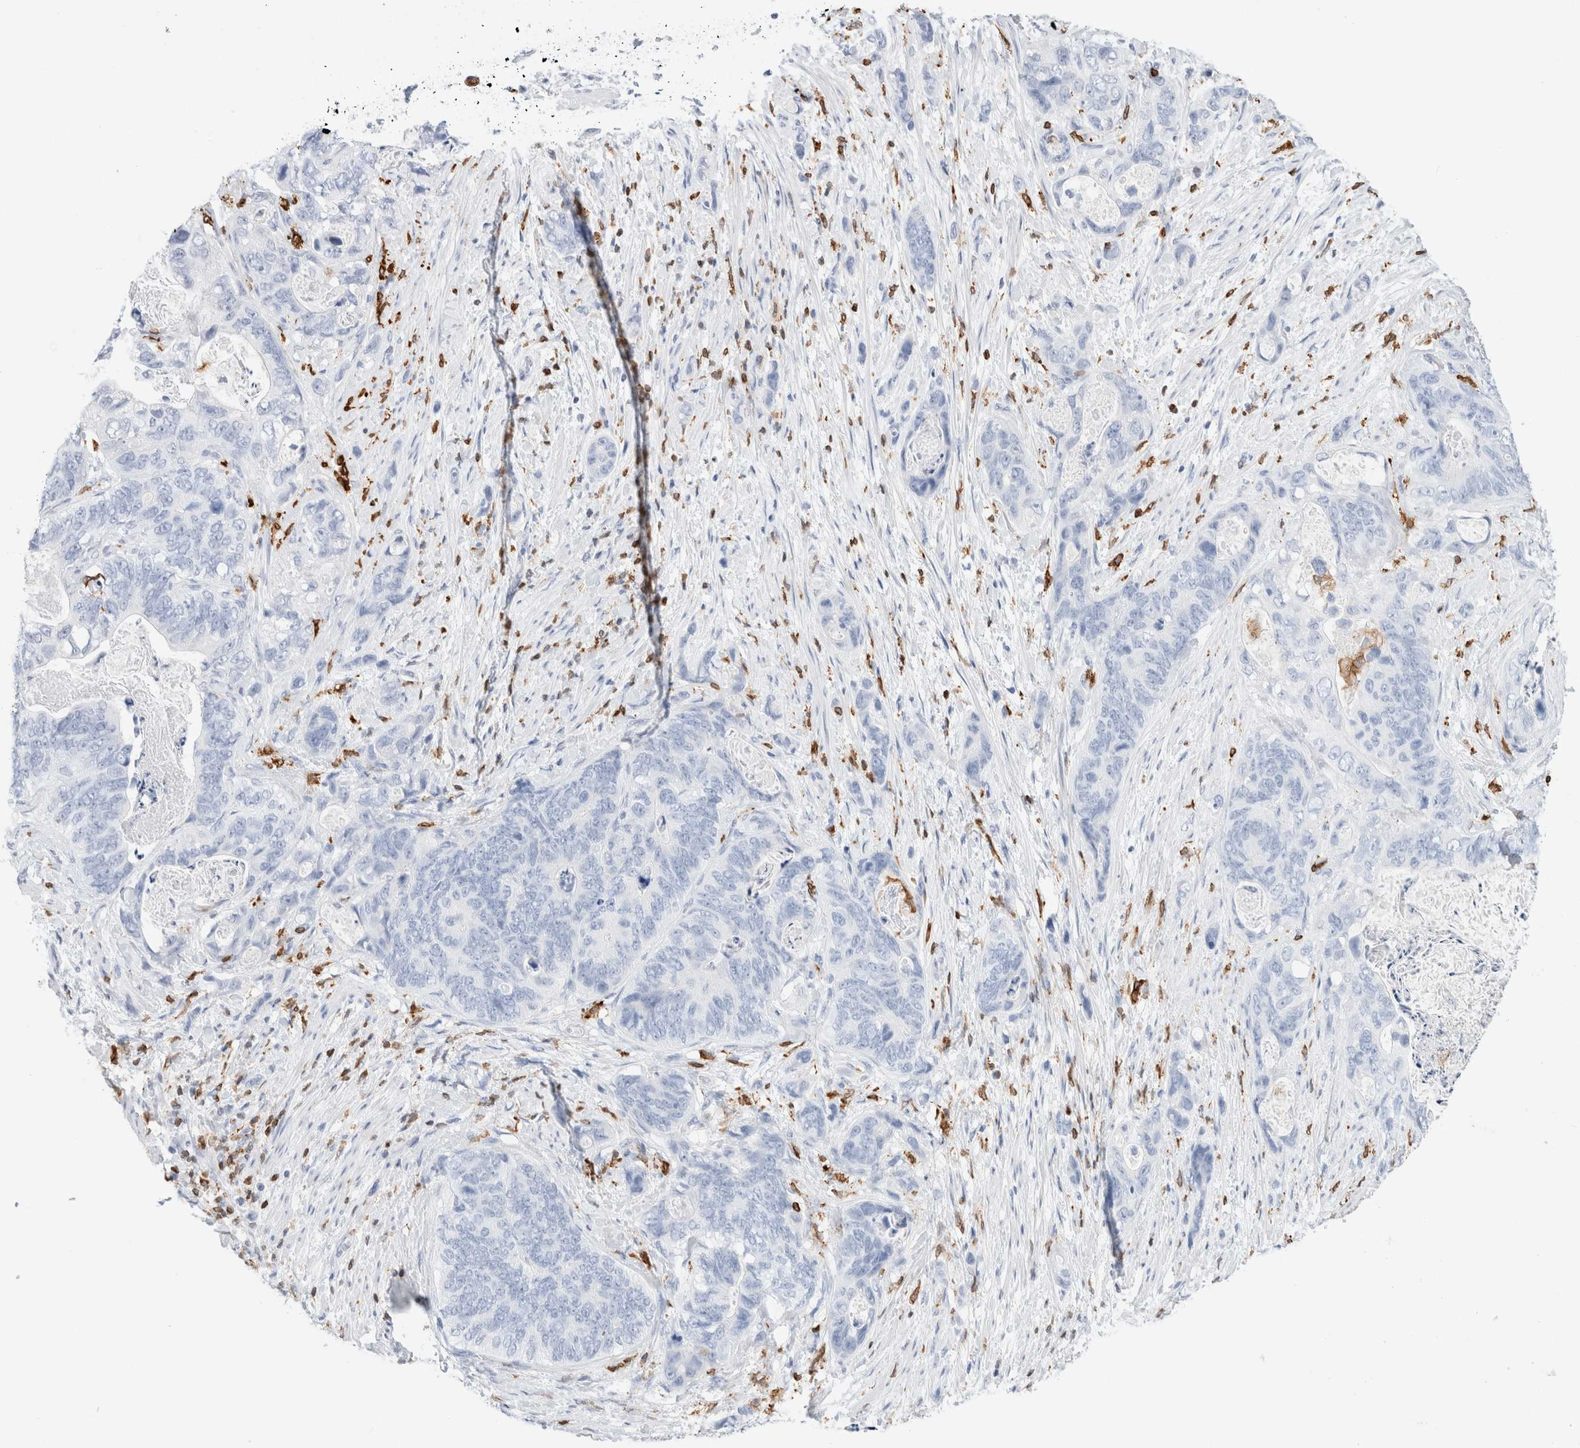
{"staining": {"intensity": "negative", "quantity": "none", "location": "none"}, "tissue": "stomach cancer", "cell_type": "Tumor cells", "image_type": "cancer", "snomed": [{"axis": "morphology", "description": "Normal tissue, NOS"}, {"axis": "morphology", "description": "Adenocarcinoma, NOS"}, {"axis": "topography", "description": "Stomach"}], "caption": "Tumor cells are negative for brown protein staining in adenocarcinoma (stomach).", "gene": "ALOX5AP", "patient": {"sex": "female", "age": 89}}